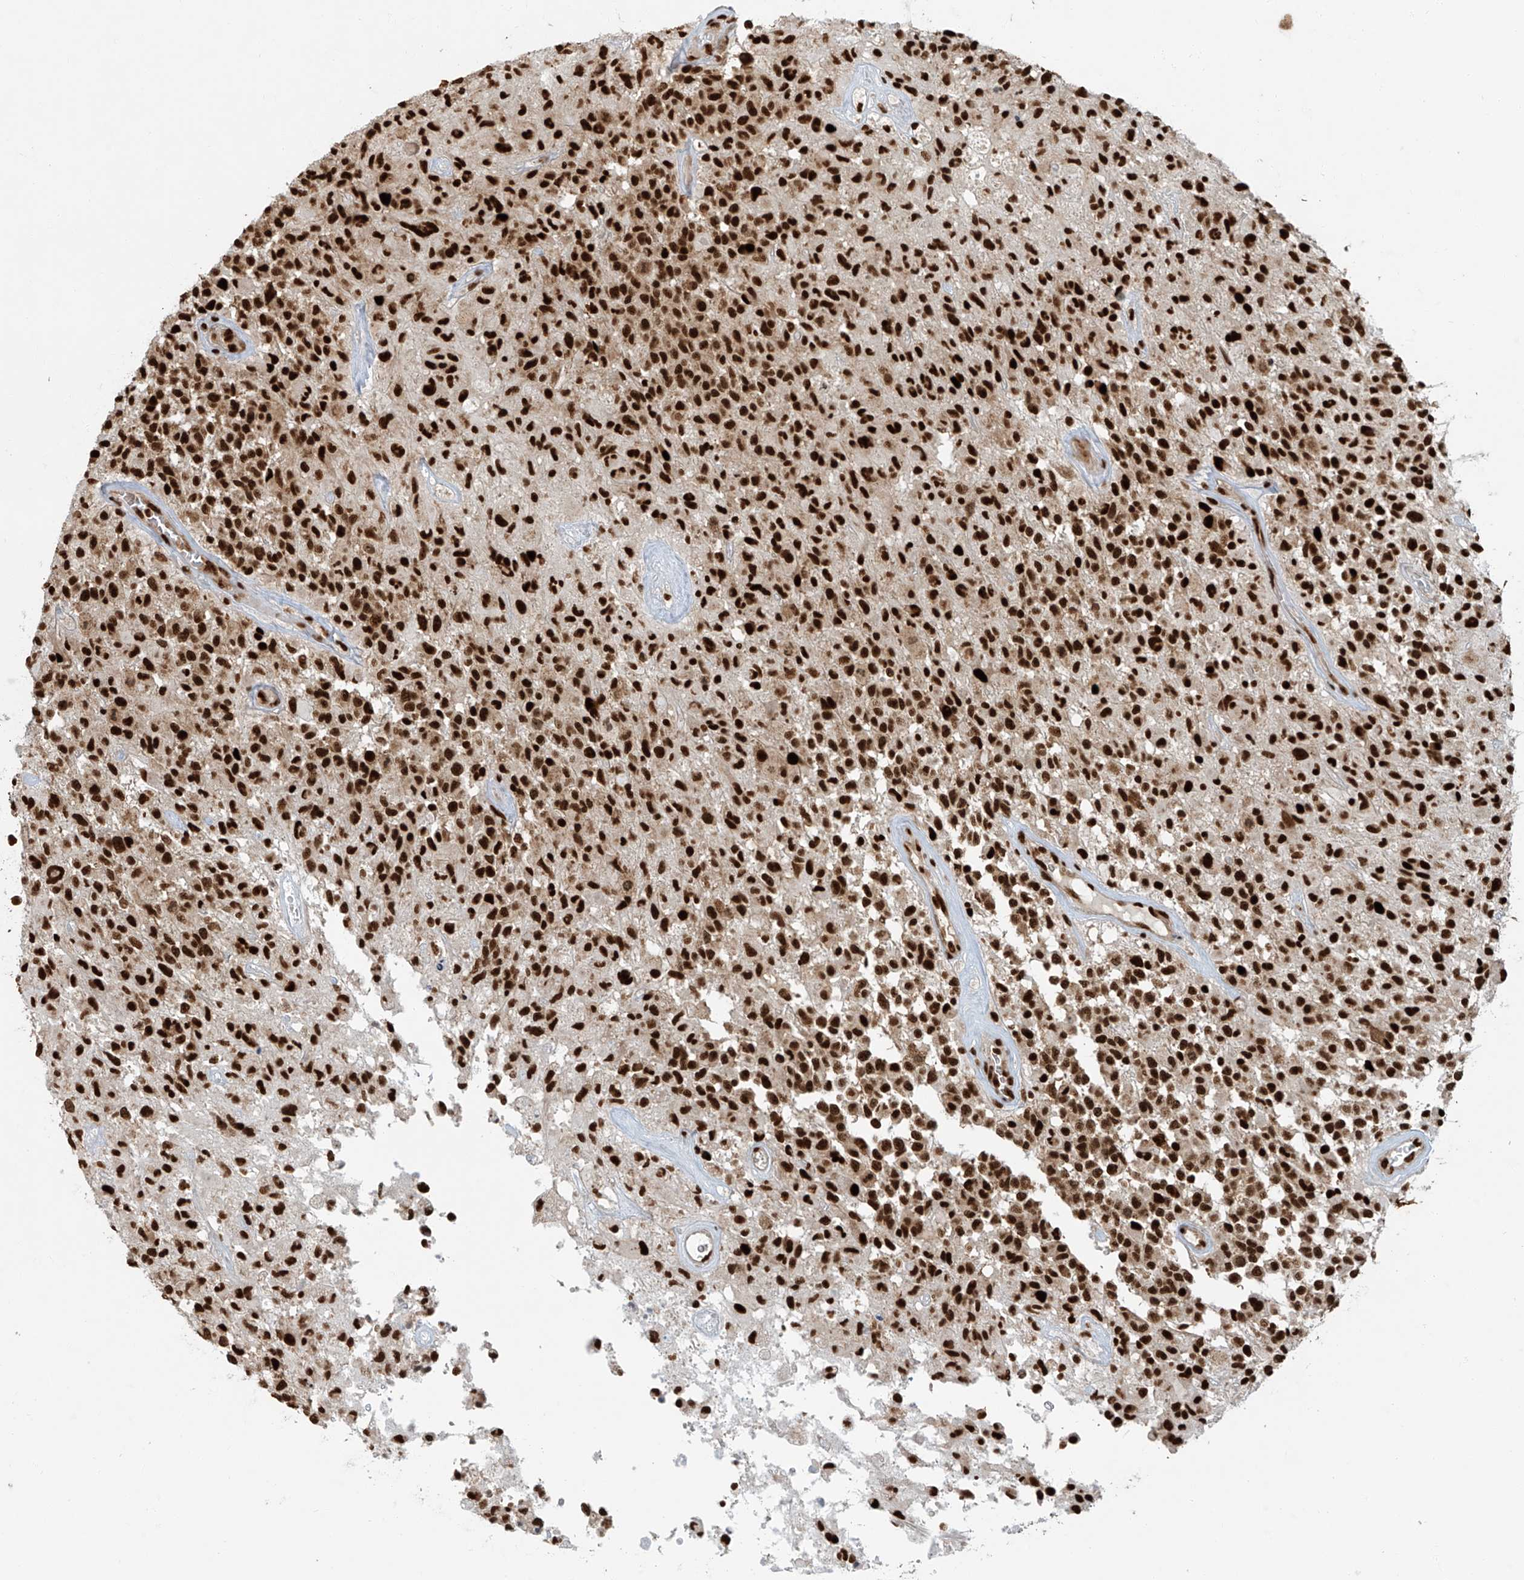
{"staining": {"intensity": "strong", "quantity": ">75%", "location": "nuclear"}, "tissue": "glioma", "cell_type": "Tumor cells", "image_type": "cancer", "snomed": [{"axis": "morphology", "description": "Glioma, malignant, High grade"}, {"axis": "morphology", "description": "Glioblastoma, NOS"}, {"axis": "topography", "description": "Brain"}], "caption": "Strong nuclear protein staining is seen in approximately >75% of tumor cells in glioblastoma.", "gene": "FAM193B", "patient": {"sex": "male", "age": 60}}